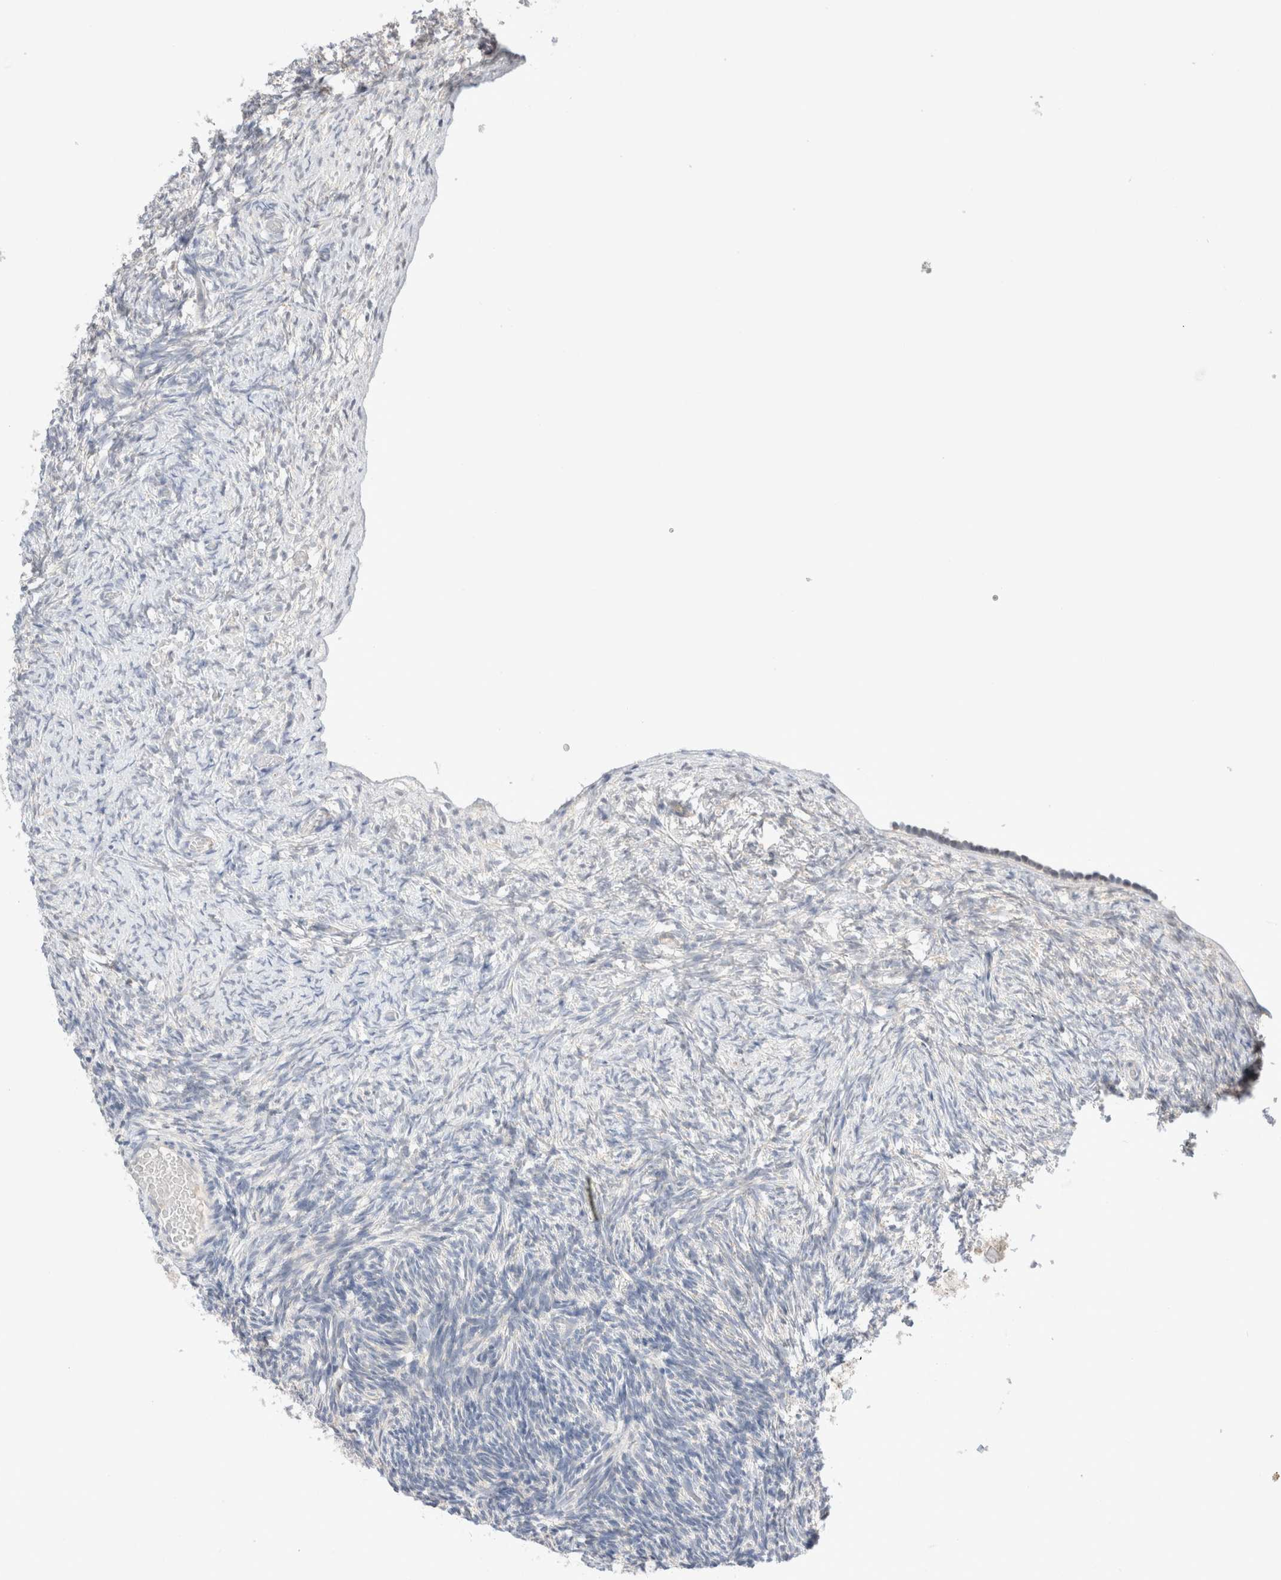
{"staining": {"intensity": "negative", "quantity": "none", "location": "none"}, "tissue": "ovary", "cell_type": "Ovarian stroma cells", "image_type": "normal", "snomed": [{"axis": "morphology", "description": "Normal tissue, NOS"}, {"axis": "topography", "description": "Ovary"}], "caption": "Ovary stained for a protein using immunohistochemistry (IHC) displays no positivity ovarian stroma cells.", "gene": "SPATA20", "patient": {"sex": "female", "age": 34}}